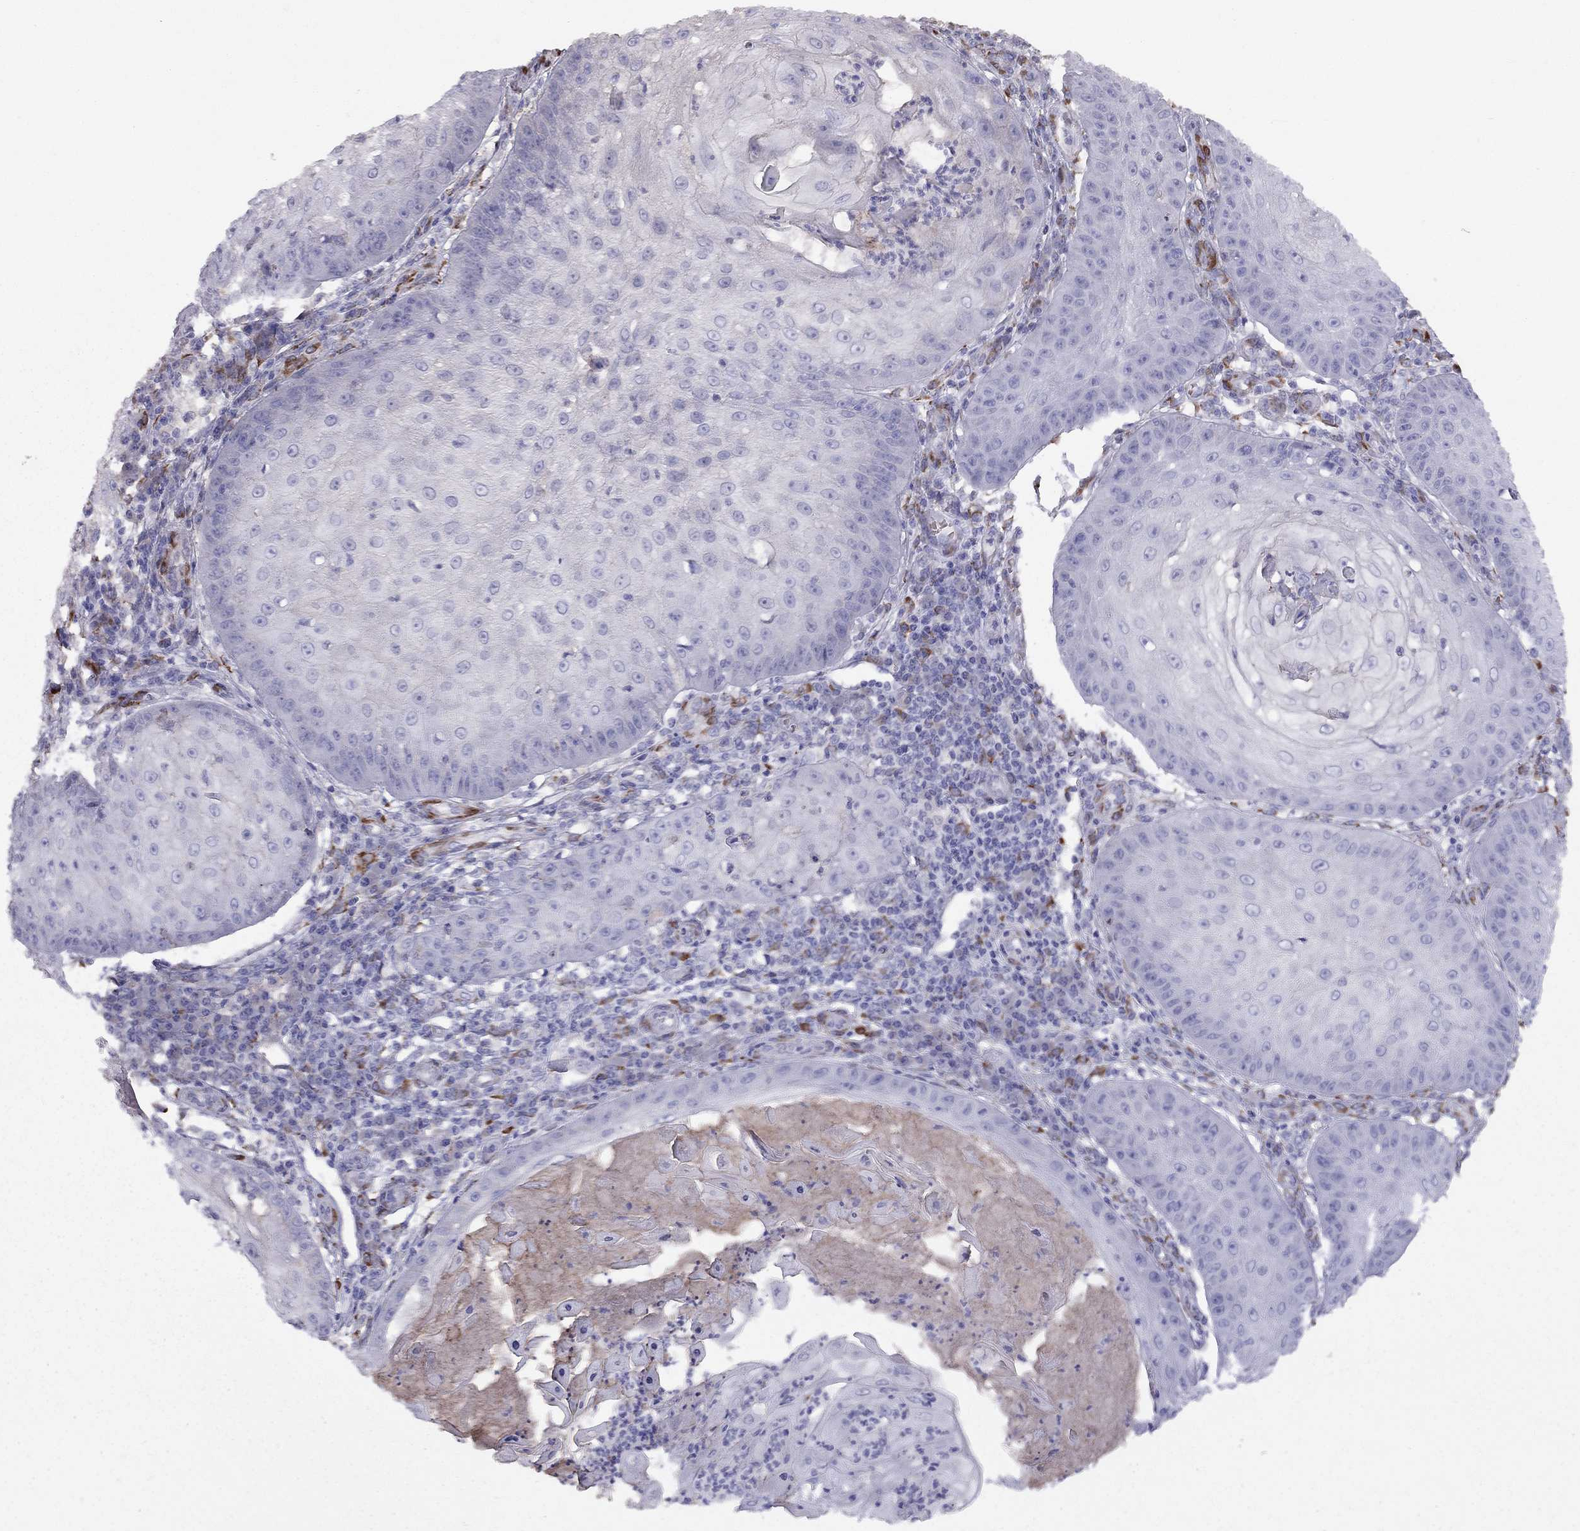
{"staining": {"intensity": "negative", "quantity": "none", "location": "none"}, "tissue": "skin cancer", "cell_type": "Tumor cells", "image_type": "cancer", "snomed": [{"axis": "morphology", "description": "Squamous cell carcinoma, NOS"}, {"axis": "topography", "description": "Skin"}], "caption": "Immunohistochemical staining of human skin squamous cell carcinoma reveals no significant positivity in tumor cells.", "gene": "RHD", "patient": {"sex": "male", "age": 70}}